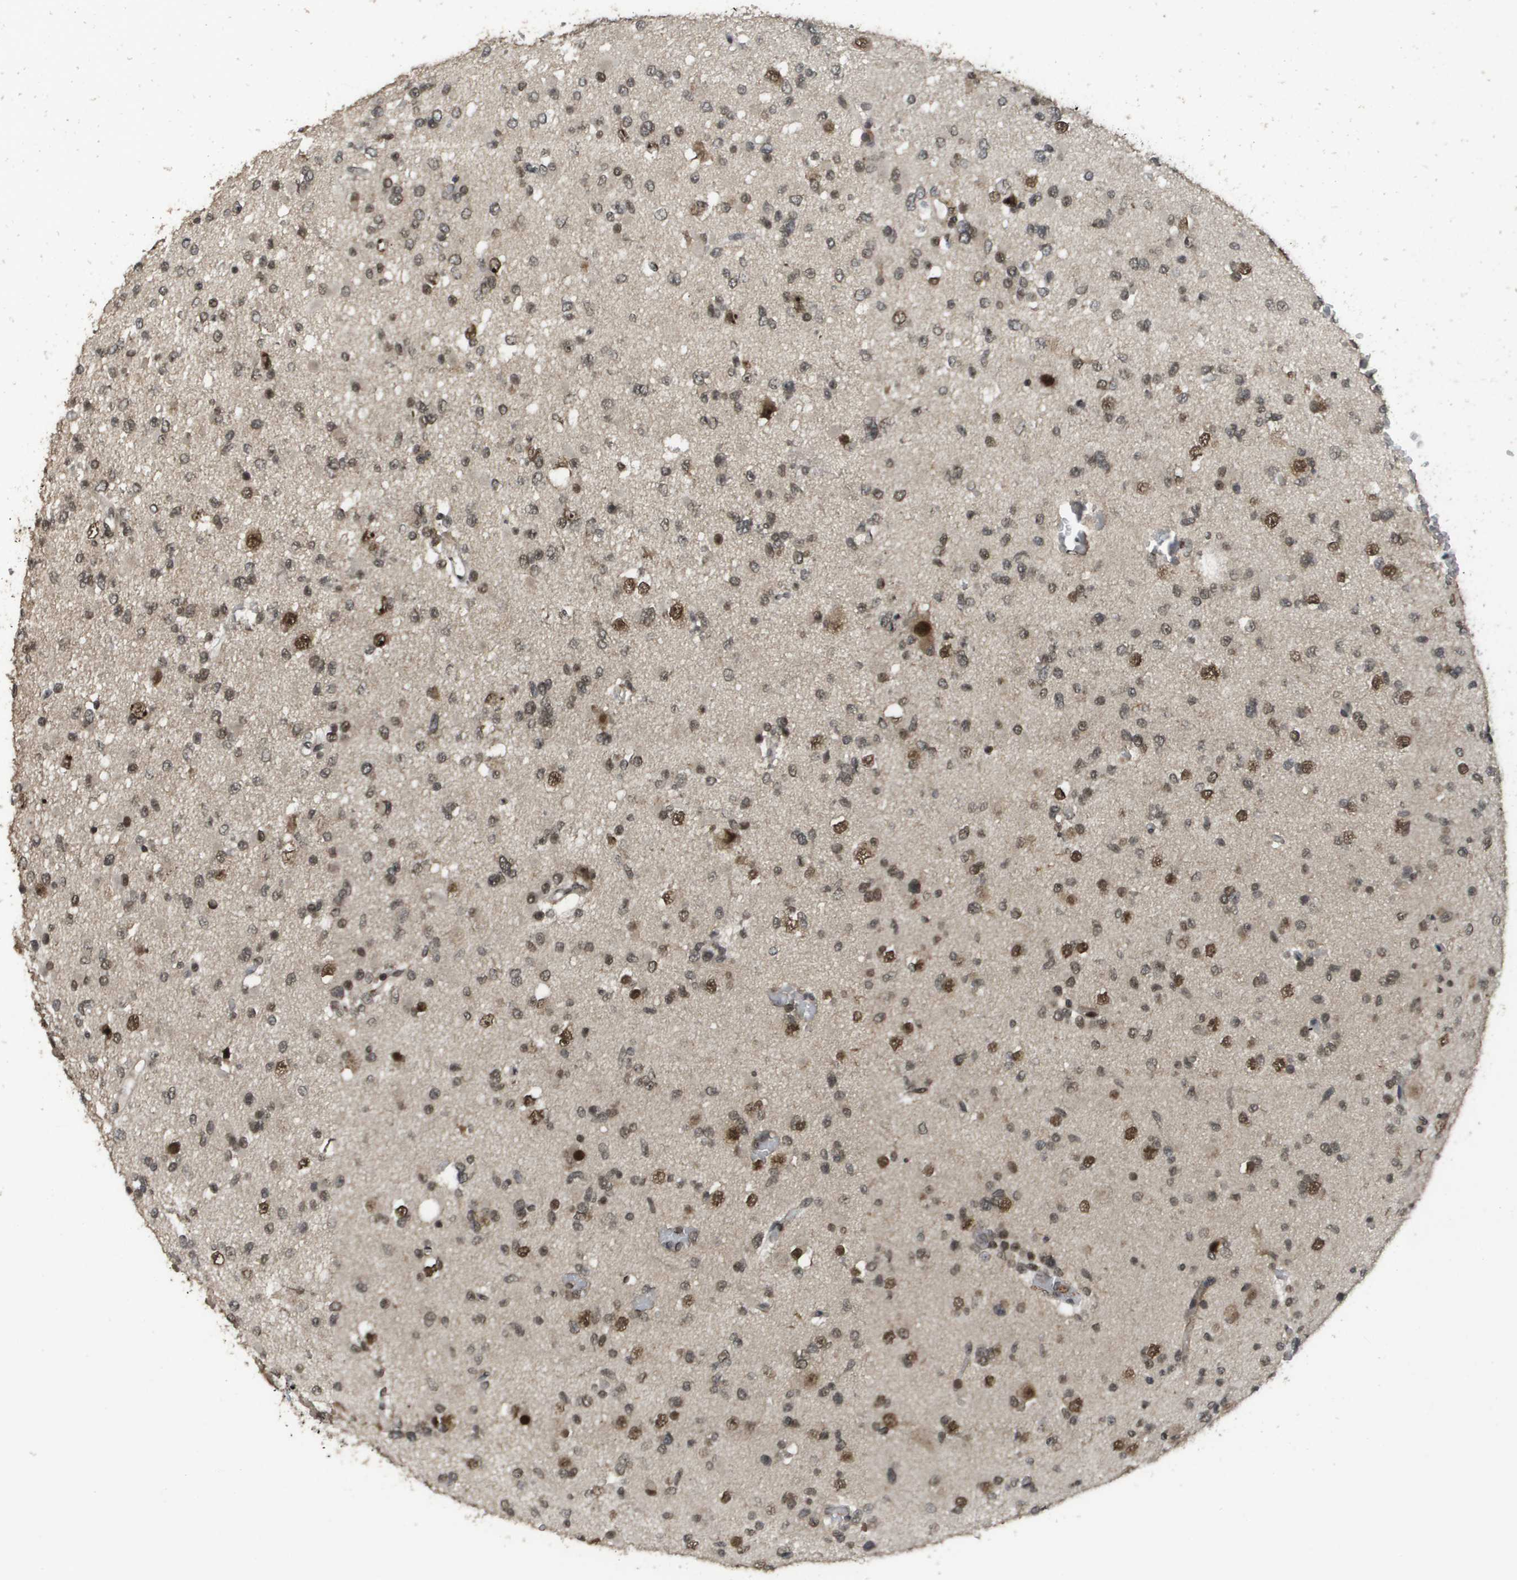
{"staining": {"intensity": "weak", "quantity": ">75%", "location": "nuclear"}, "tissue": "glioma", "cell_type": "Tumor cells", "image_type": "cancer", "snomed": [{"axis": "morphology", "description": "Glioma, malignant, Low grade"}, {"axis": "topography", "description": "Brain"}], "caption": "The micrograph reveals immunohistochemical staining of glioma. There is weak nuclear positivity is present in about >75% of tumor cells.", "gene": "KAT5", "patient": {"sex": "female", "age": 22}}